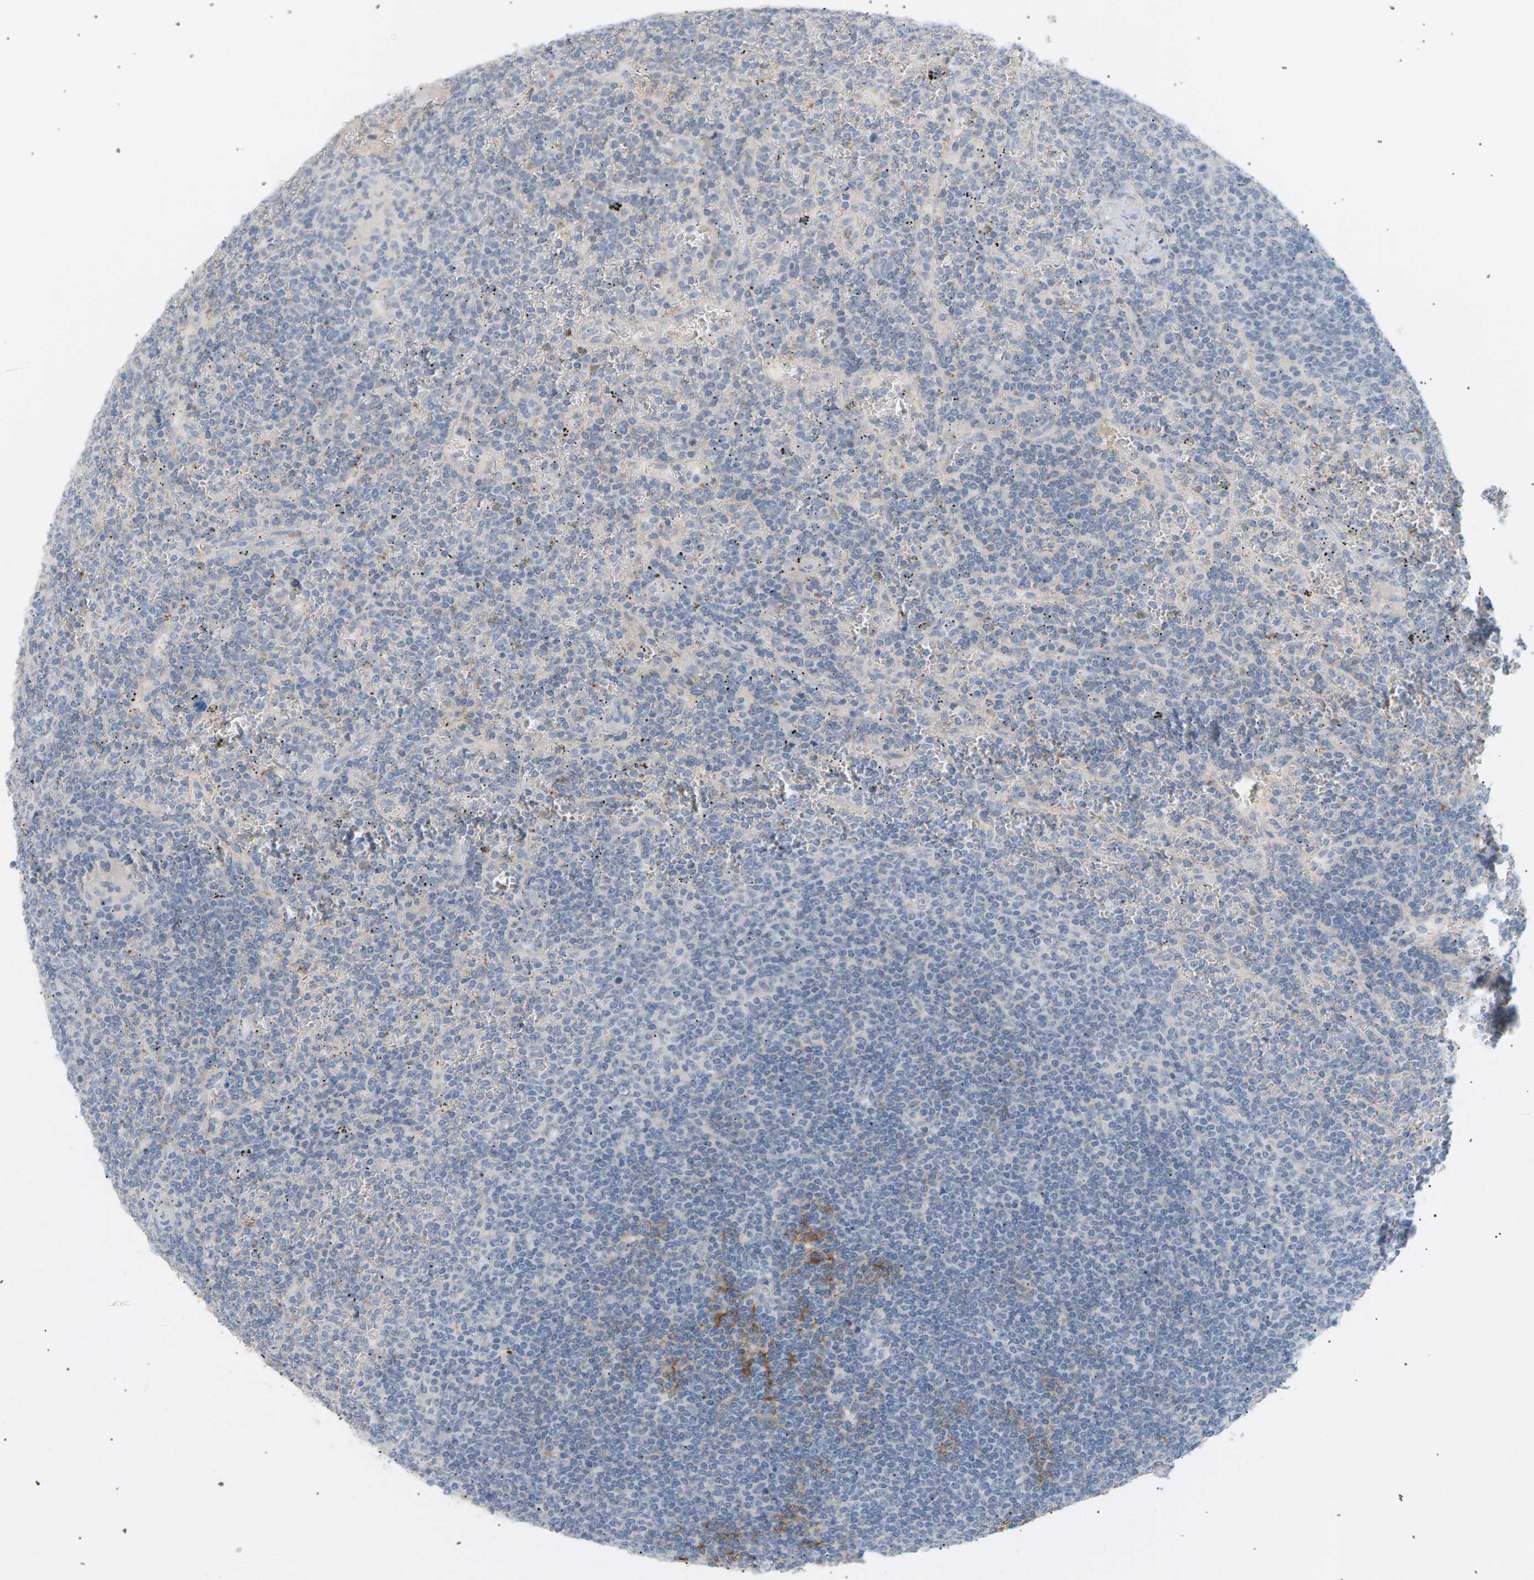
{"staining": {"intensity": "moderate", "quantity": "<25%", "location": "cytoplasmic/membranous"}, "tissue": "lymphoma", "cell_type": "Tumor cells", "image_type": "cancer", "snomed": [{"axis": "morphology", "description": "Malignant lymphoma, non-Hodgkin's type, Low grade"}, {"axis": "topography", "description": "Spleen"}], "caption": "Immunohistochemical staining of human low-grade malignant lymphoma, non-Hodgkin's type shows low levels of moderate cytoplasmic/membranous positivity in about <25% of tumor cells.", "gene": "CLU", "patient": {"sex": "female", "age": 19}}